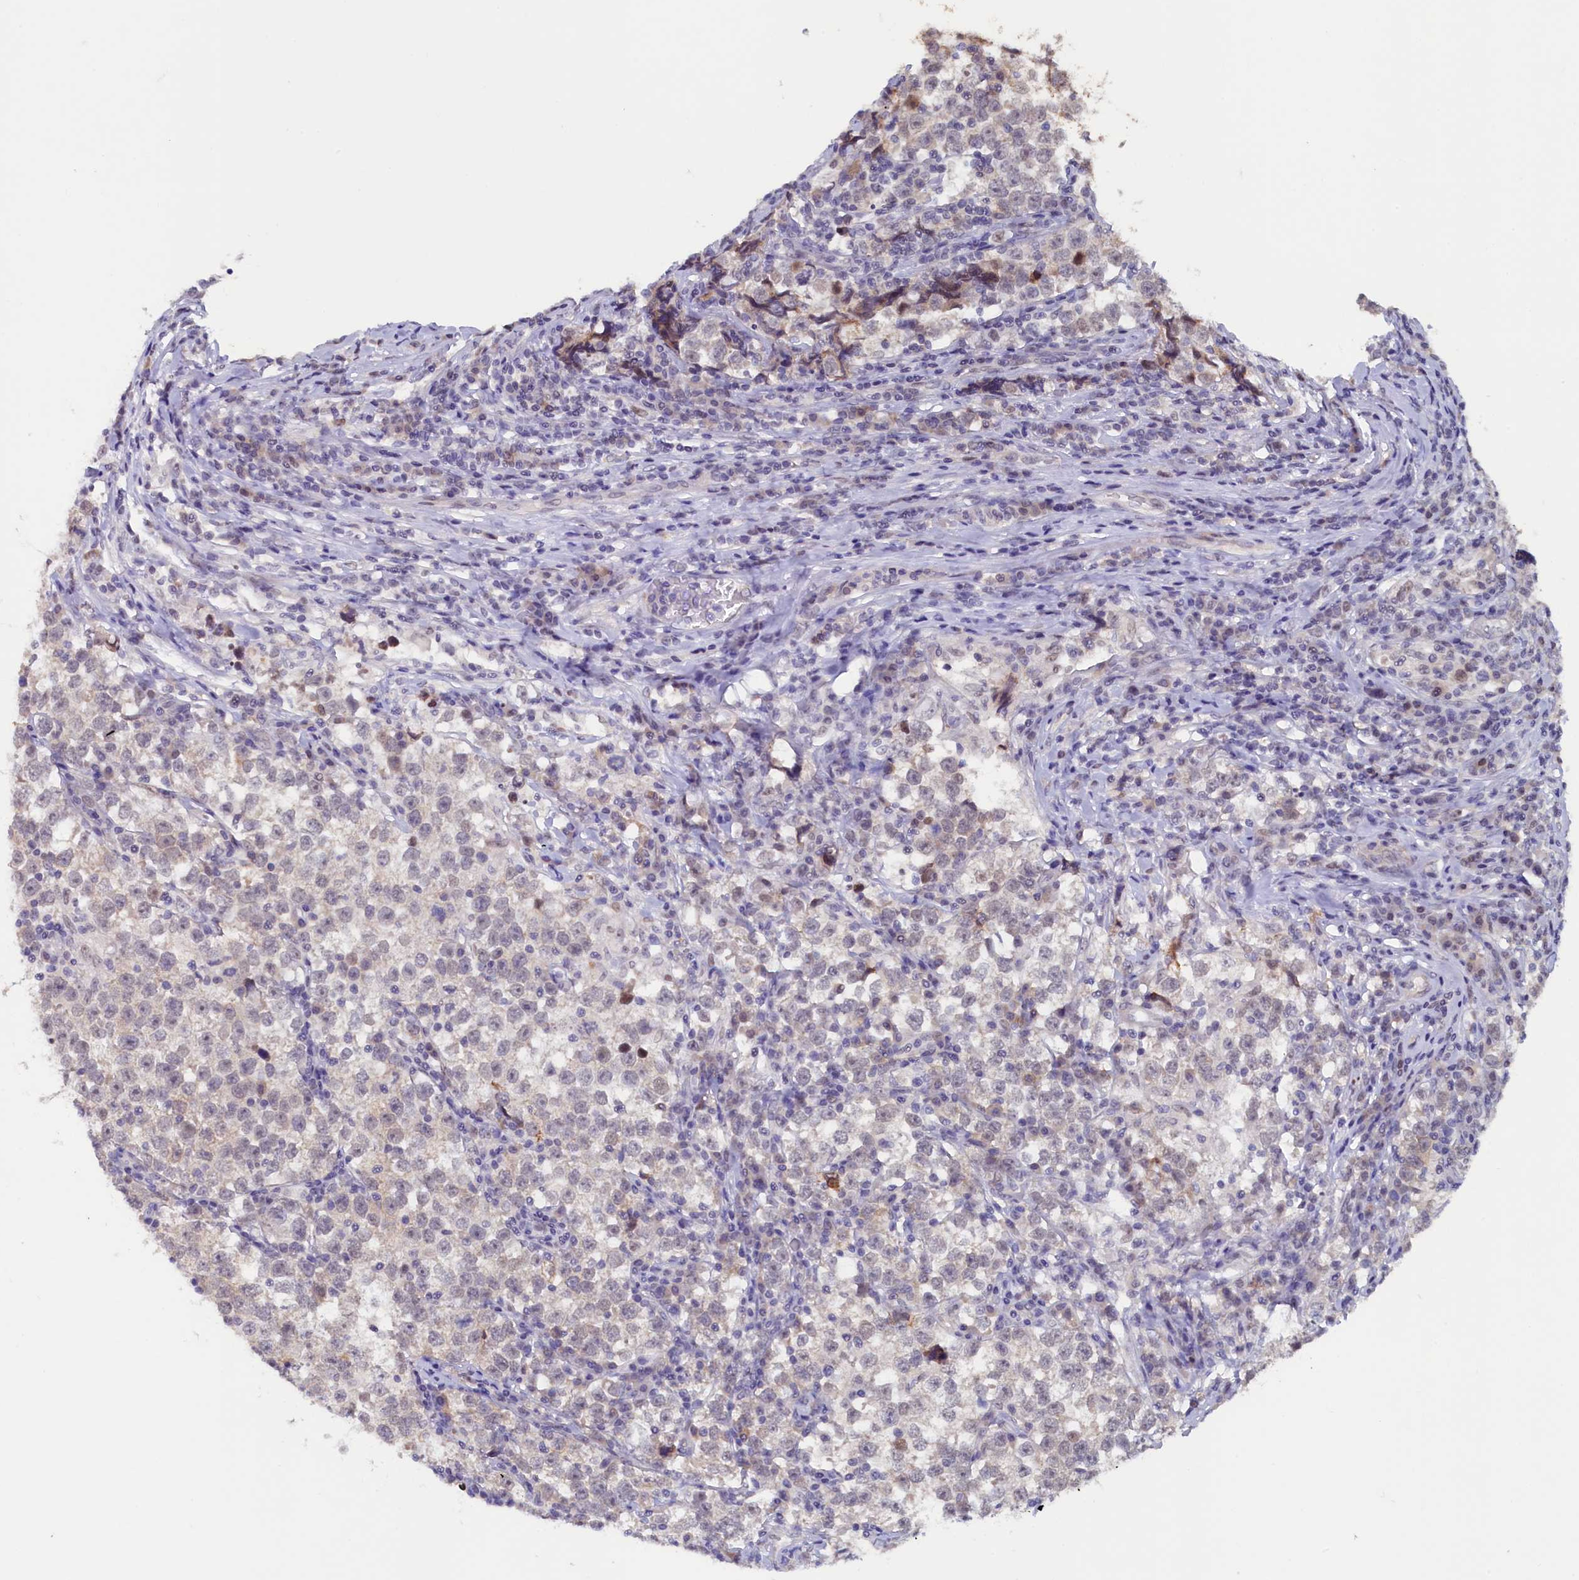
{"staining": {"intensity": "weak", "quantity": "<25%", "location": "nuclear"}, "tissue": "testis cancer", "cell_type": "Tumor cells", "image_type": "cancer", "snomed": [{"axis": "morphology", "description": "Normal tissue, NOS"}, {"axis": "morphology", "description": "Seminoma, NOS"}, {"axis": "topography", "description": "Testis"}], "caption": "Tumor cells are negative for protein expression in human testis cancer.", "gene": "PACSIN3", "patient": {"sex": "male", "age": 43}}